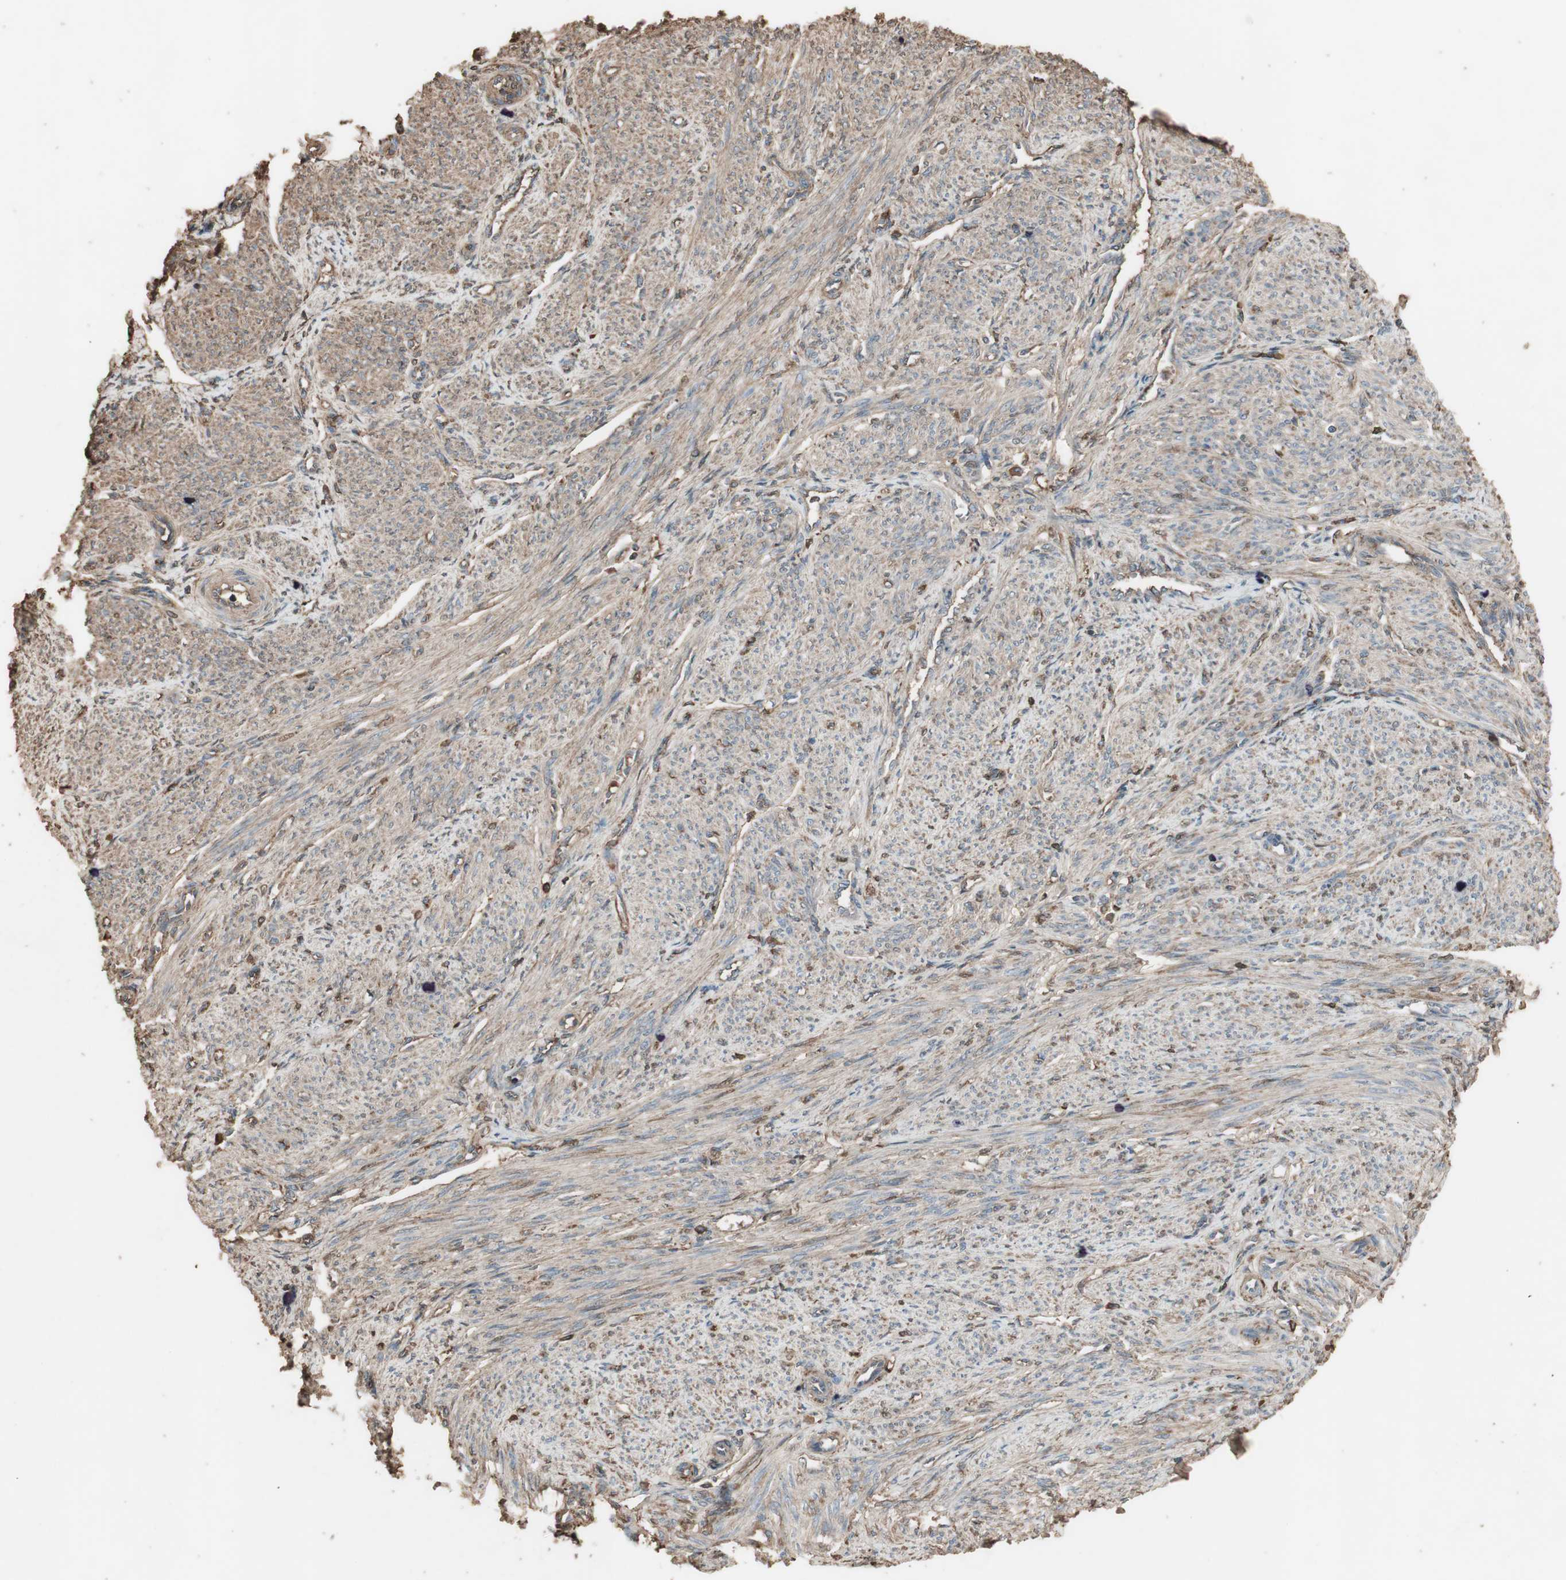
{"staining": {"intensity": "weak", "quantity": ">75%", "location": "cytoplasmic/membranous"}, "tissue": "smooth muscle", "cell_type": "Smooth muscle cells", "image_type": "normal", "snomed": [{"axis": "morphology", "description": "Normal tissue, NOS"}, {"axis": "topography", "description": "Smooth muscle"}], "caption": "The micrograph demonstrates staining of benign smooth muscle, revealing weak cytoplasmic/membranous protein staining (brown color) within smooth muscle cells. Immunohistochemistry (ihc) stains the protein in brown and the nuclei are stained blue.", "gene": "MMP14", "patient": {"sex": "female", "age": 65}}